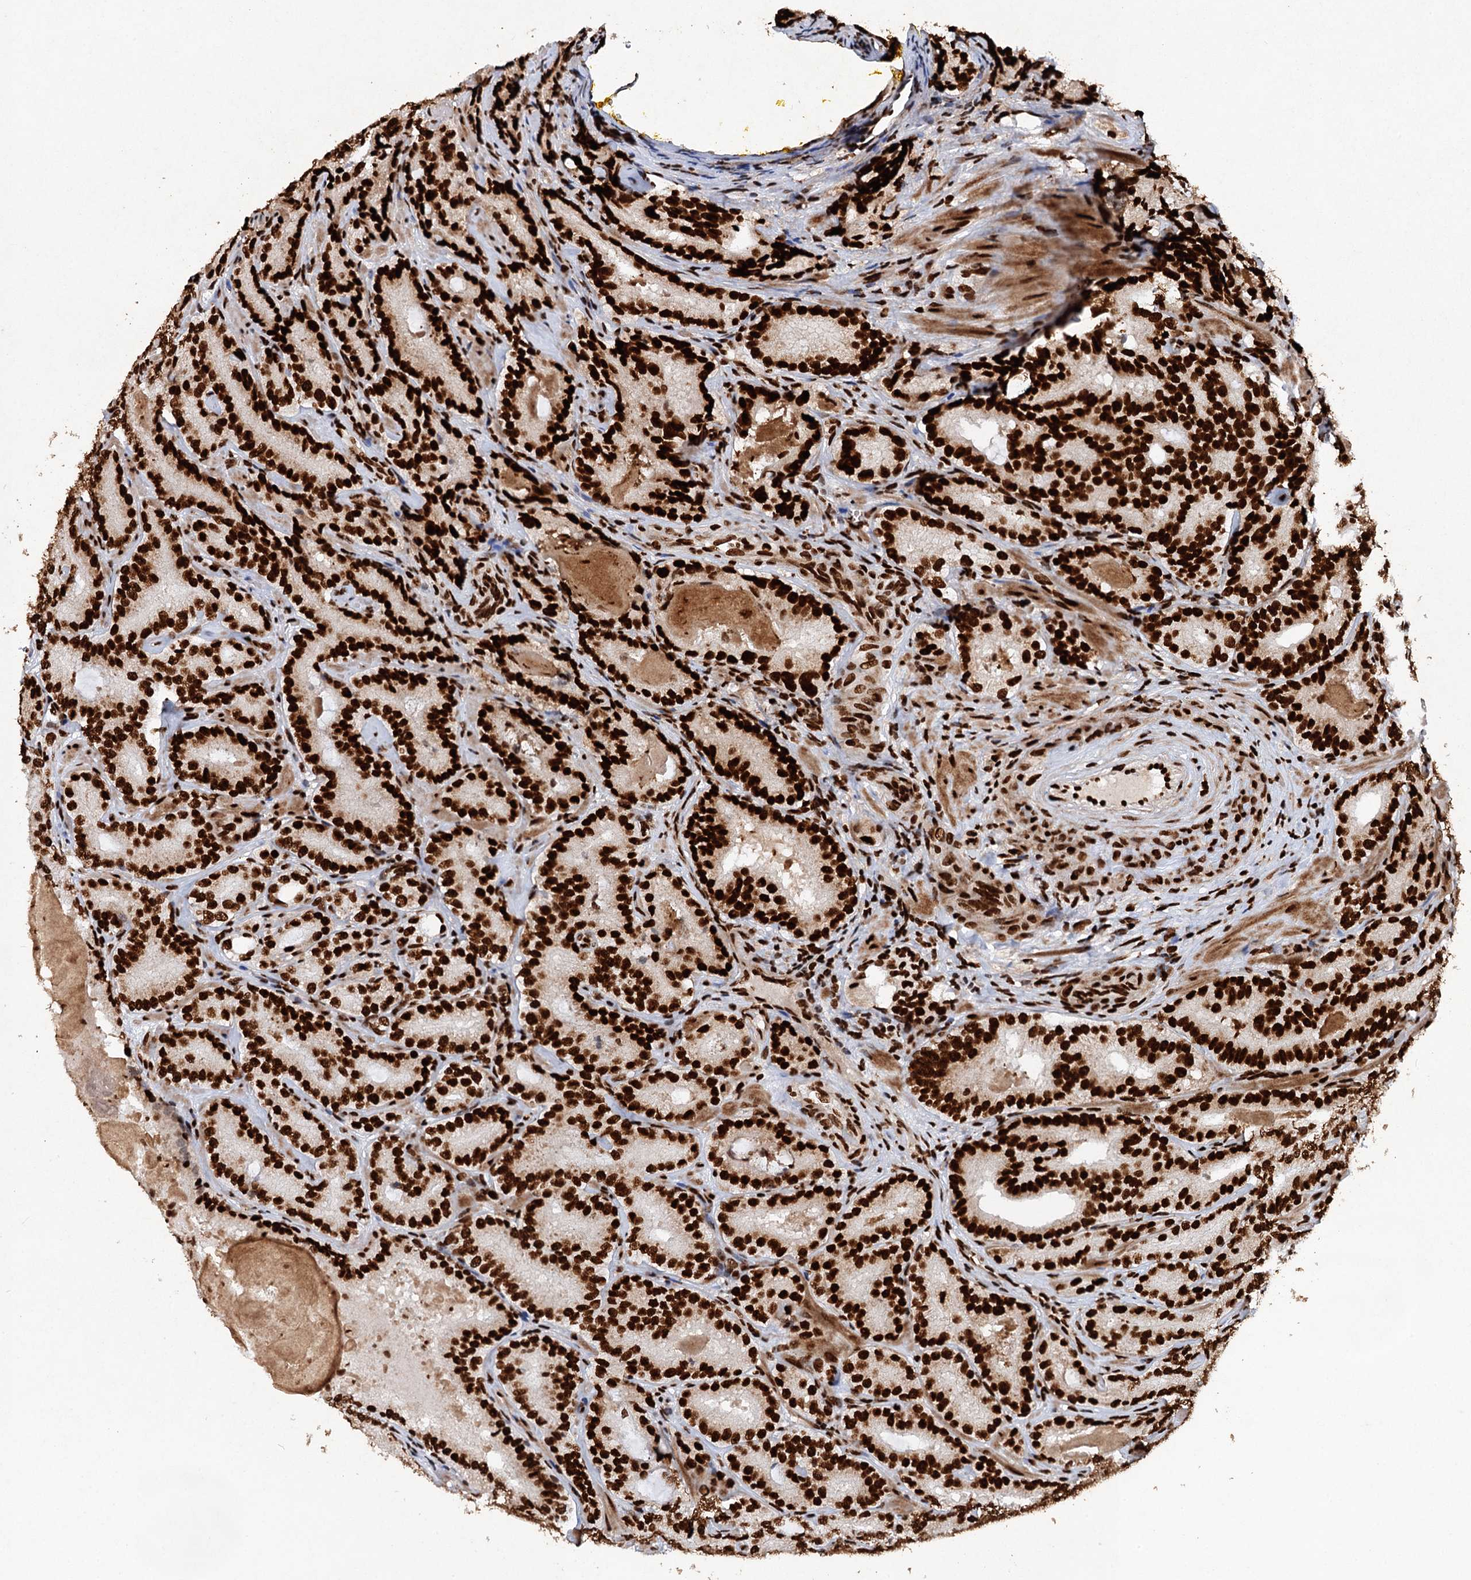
{"staining": {"intensity": "strong", "quantity": ">75%", "location": "nuclear"}, "tissue": "prostate cancer", "cell_type": "Tumor cells", "image_type": "cancer", "snomed": [{"axis": "morphology", "description": "Adenocarcinoma, High grade"}, {"axis": "topography", "description": "Prostate"}], "caption": "Immunohistochemistry (IHC) micrograph of human prostate cancer (high-grade adenocarcinoma) stained for a protein (brown), which shows high levels of strong nuclear positivity in approximately >75% of tumor cells.", "gene": "MATR3", "patient": {"sex": "male", "age": 57}}